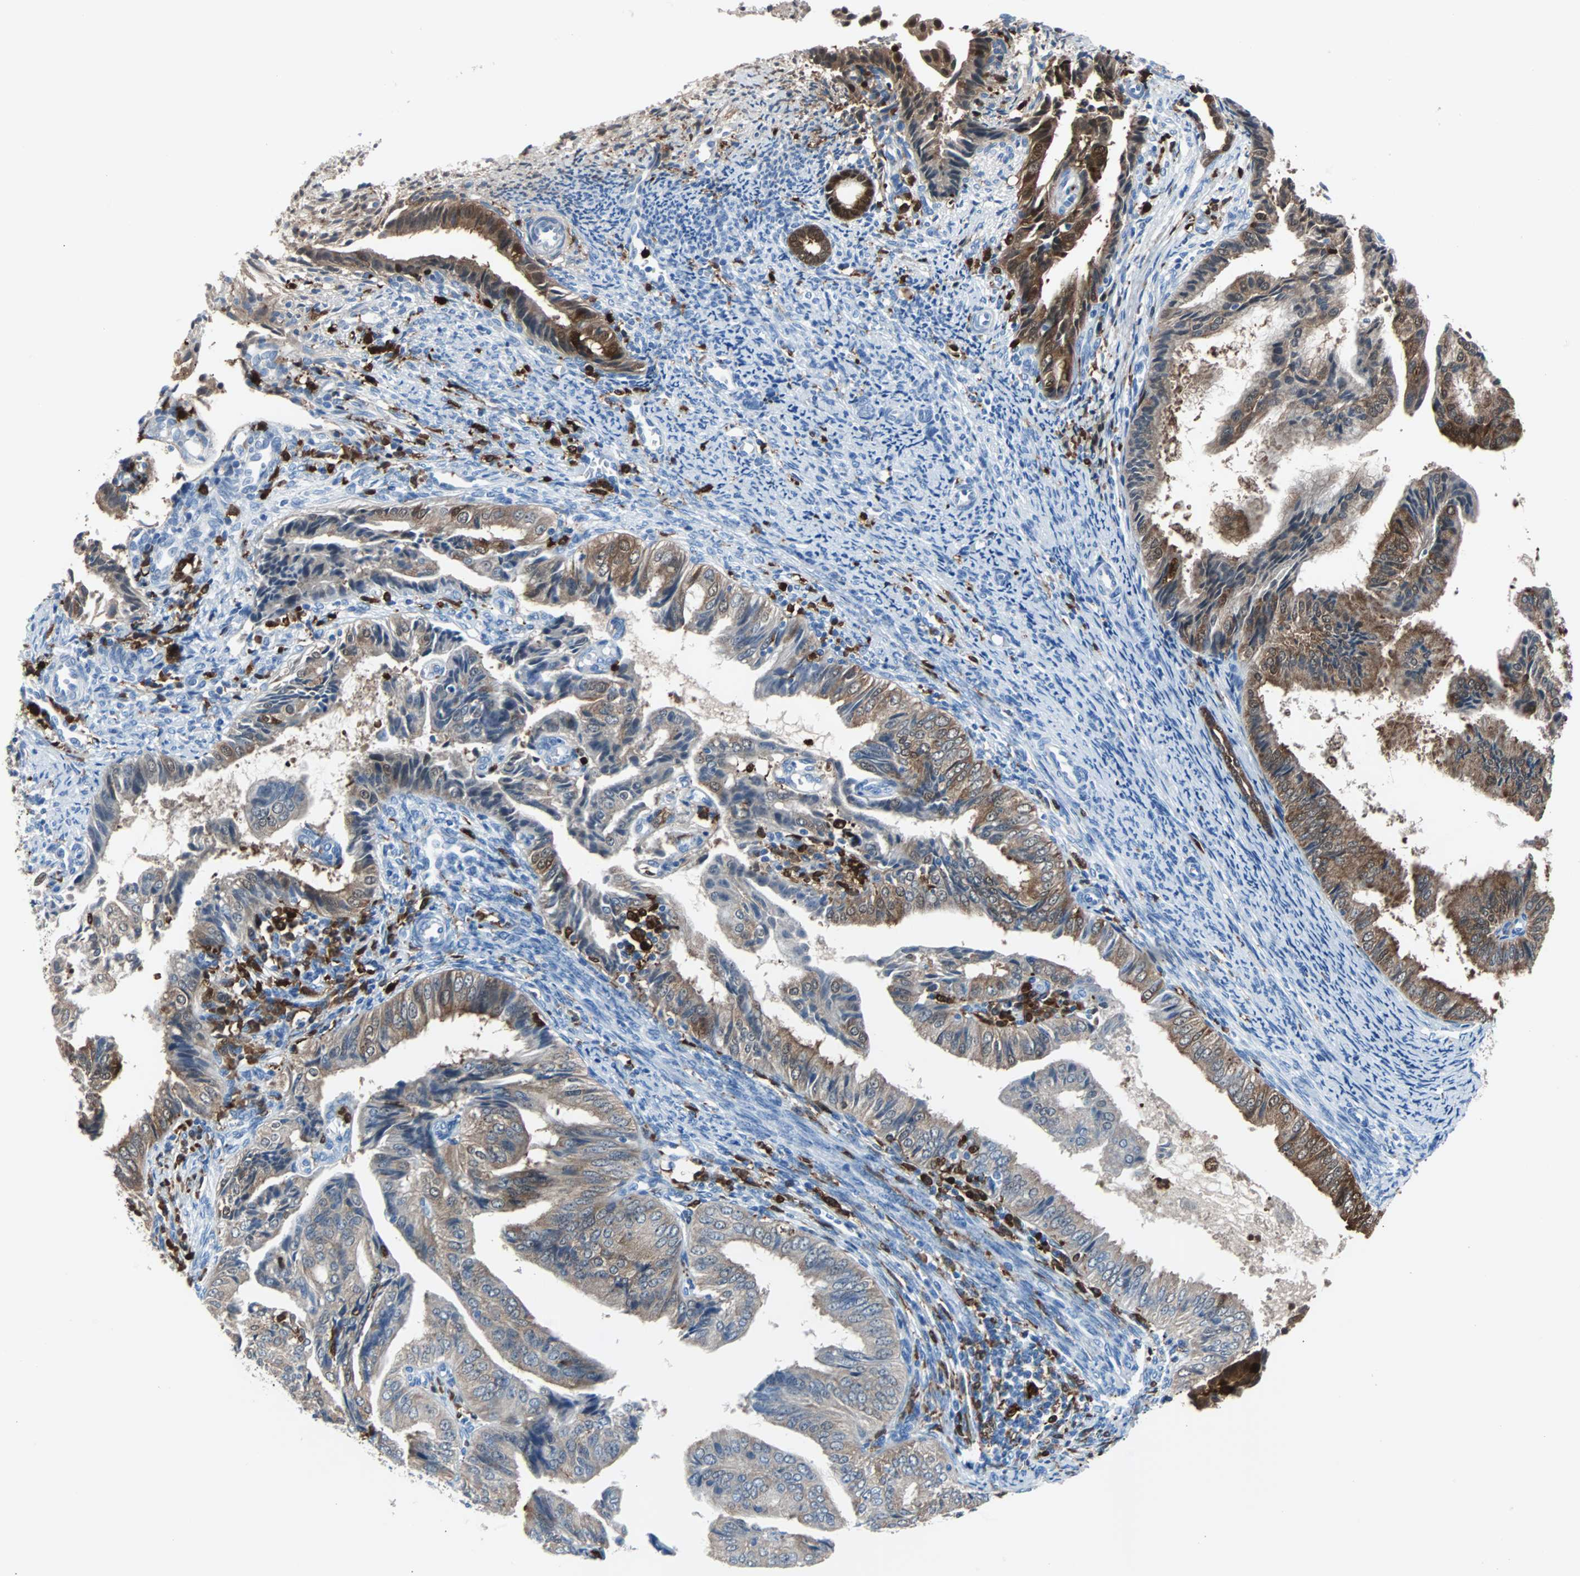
{"staining": {"intensity": "moderate", "quantity": "25%-75%", "location": "cytoplasmic/membranous"}, "tissue": "endometrial cancer", "cell_type": "Tumor cells", "image_type": "cancer", "snomed": [{"axis": "morphology", "description": "Adenocarcinoma, NOS"}, {"axis": "topography", "description": "Endometrium"}], "caption": "Tumor cells display medium levels of moderate cytoplasmic/membranous positivity in approximately 25%-75% of cells in human adenocarcinoma (endometrial). Immunohistochemistry stains the protein of interest in brown and the nuclei are stained blue.", "gene": "SYK", "patient": {"sex": "female", "age": 58}}